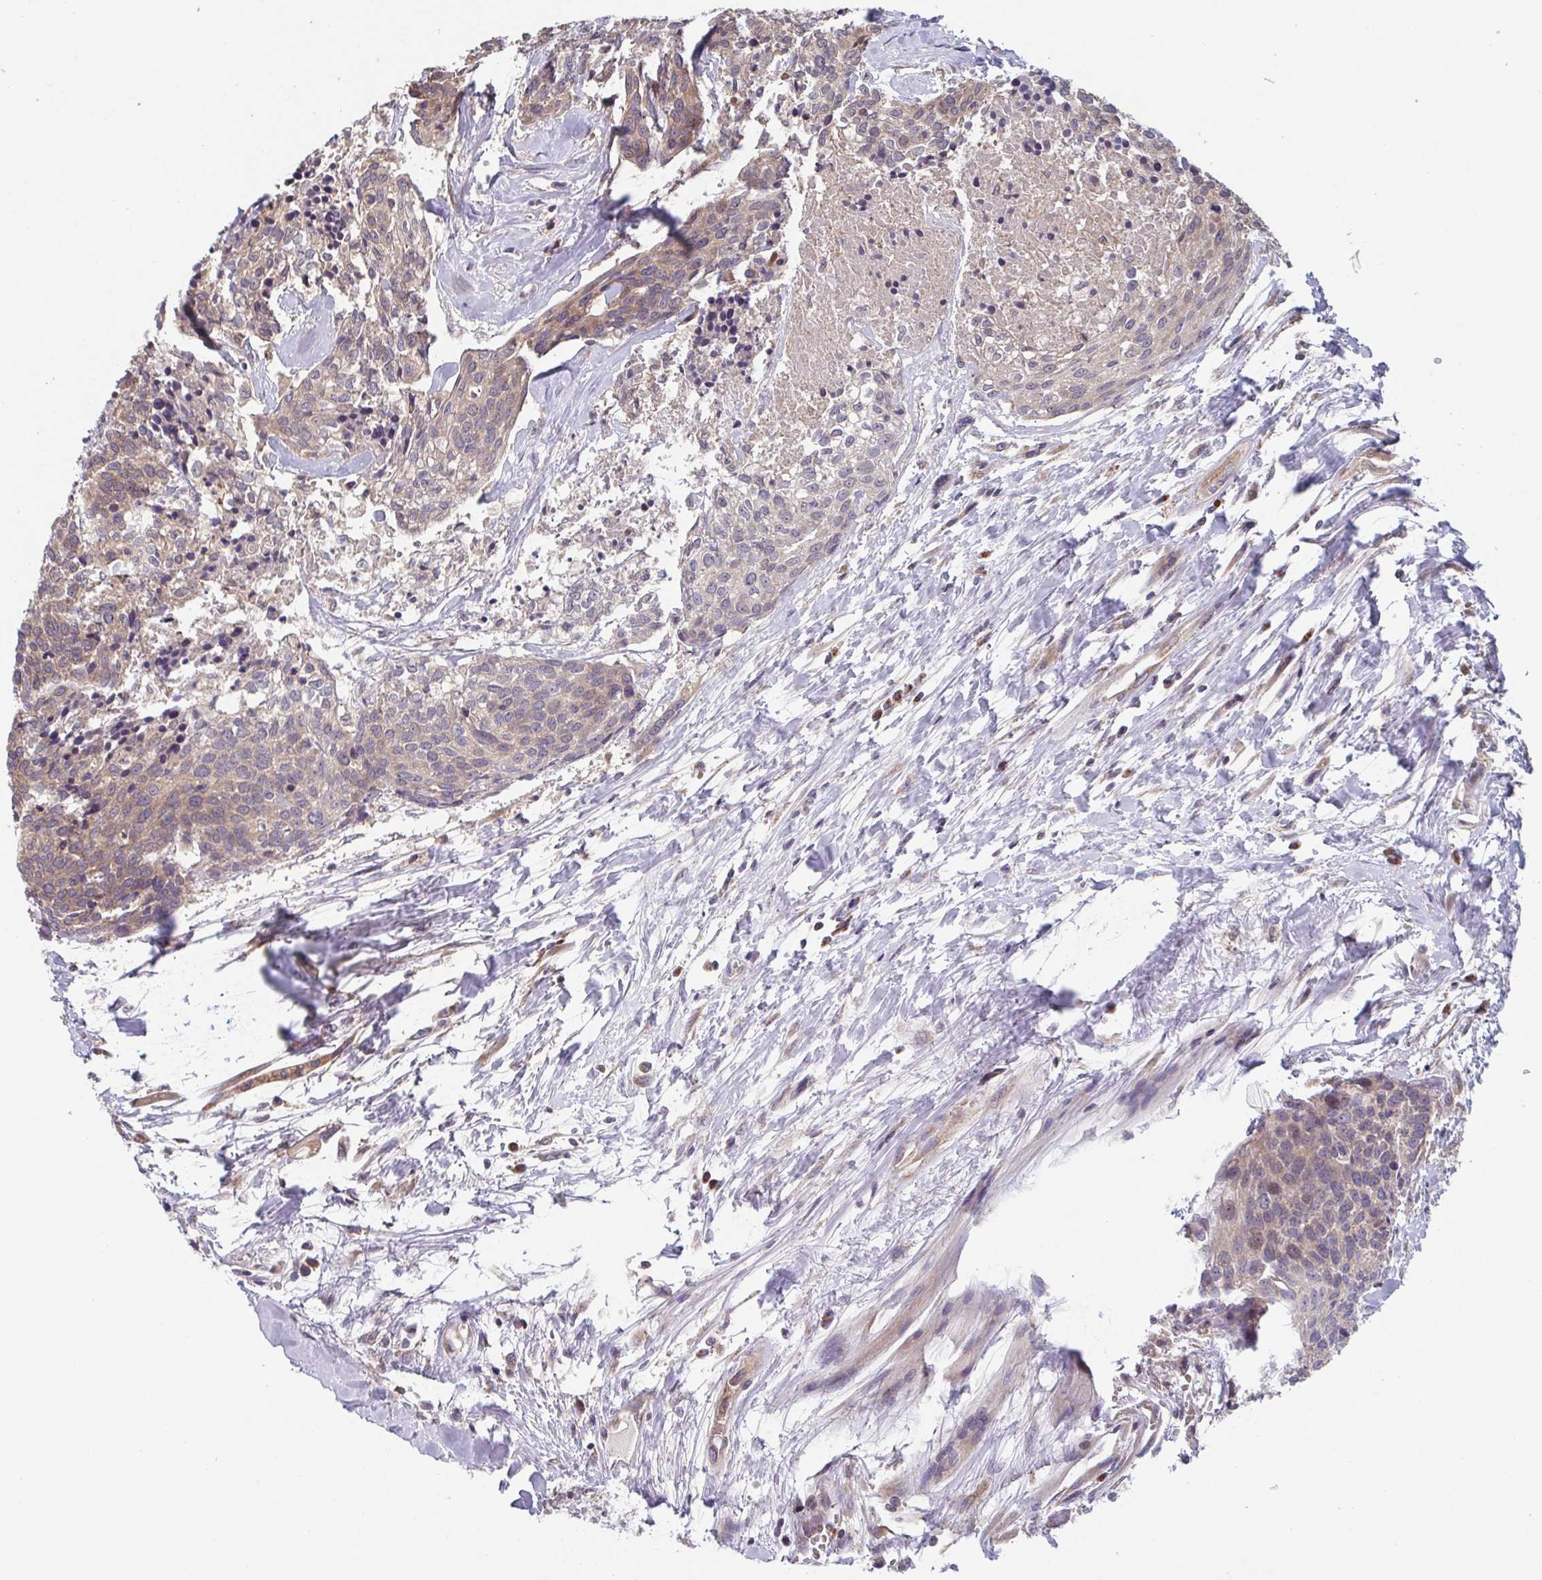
{"staining": {"intensity": "weak", "quantity": "25%-75%", "location": "cytoplasmic/membranous"}, "tissue": "head and neck cancer", "cell_type": "Tumor cells", "image_type": "cancer", "snomed": [{"axis": "morphology", "description": "Squamous cell carcinoma, NOS"}, {"axis": "topography", "description": "Oral tissue"}, {"axis": "topography", "description": "Head-Neck"}], "caption": "Weak cytoplasmic/membranous staining for a protein is present in approximately 25%-75% of tumor cells of head and neck cancer (squamous cell carcinoma) using immunohistochemistry.", "gene": "COPB1", "patient": {"sex": "male", "age": 64}}